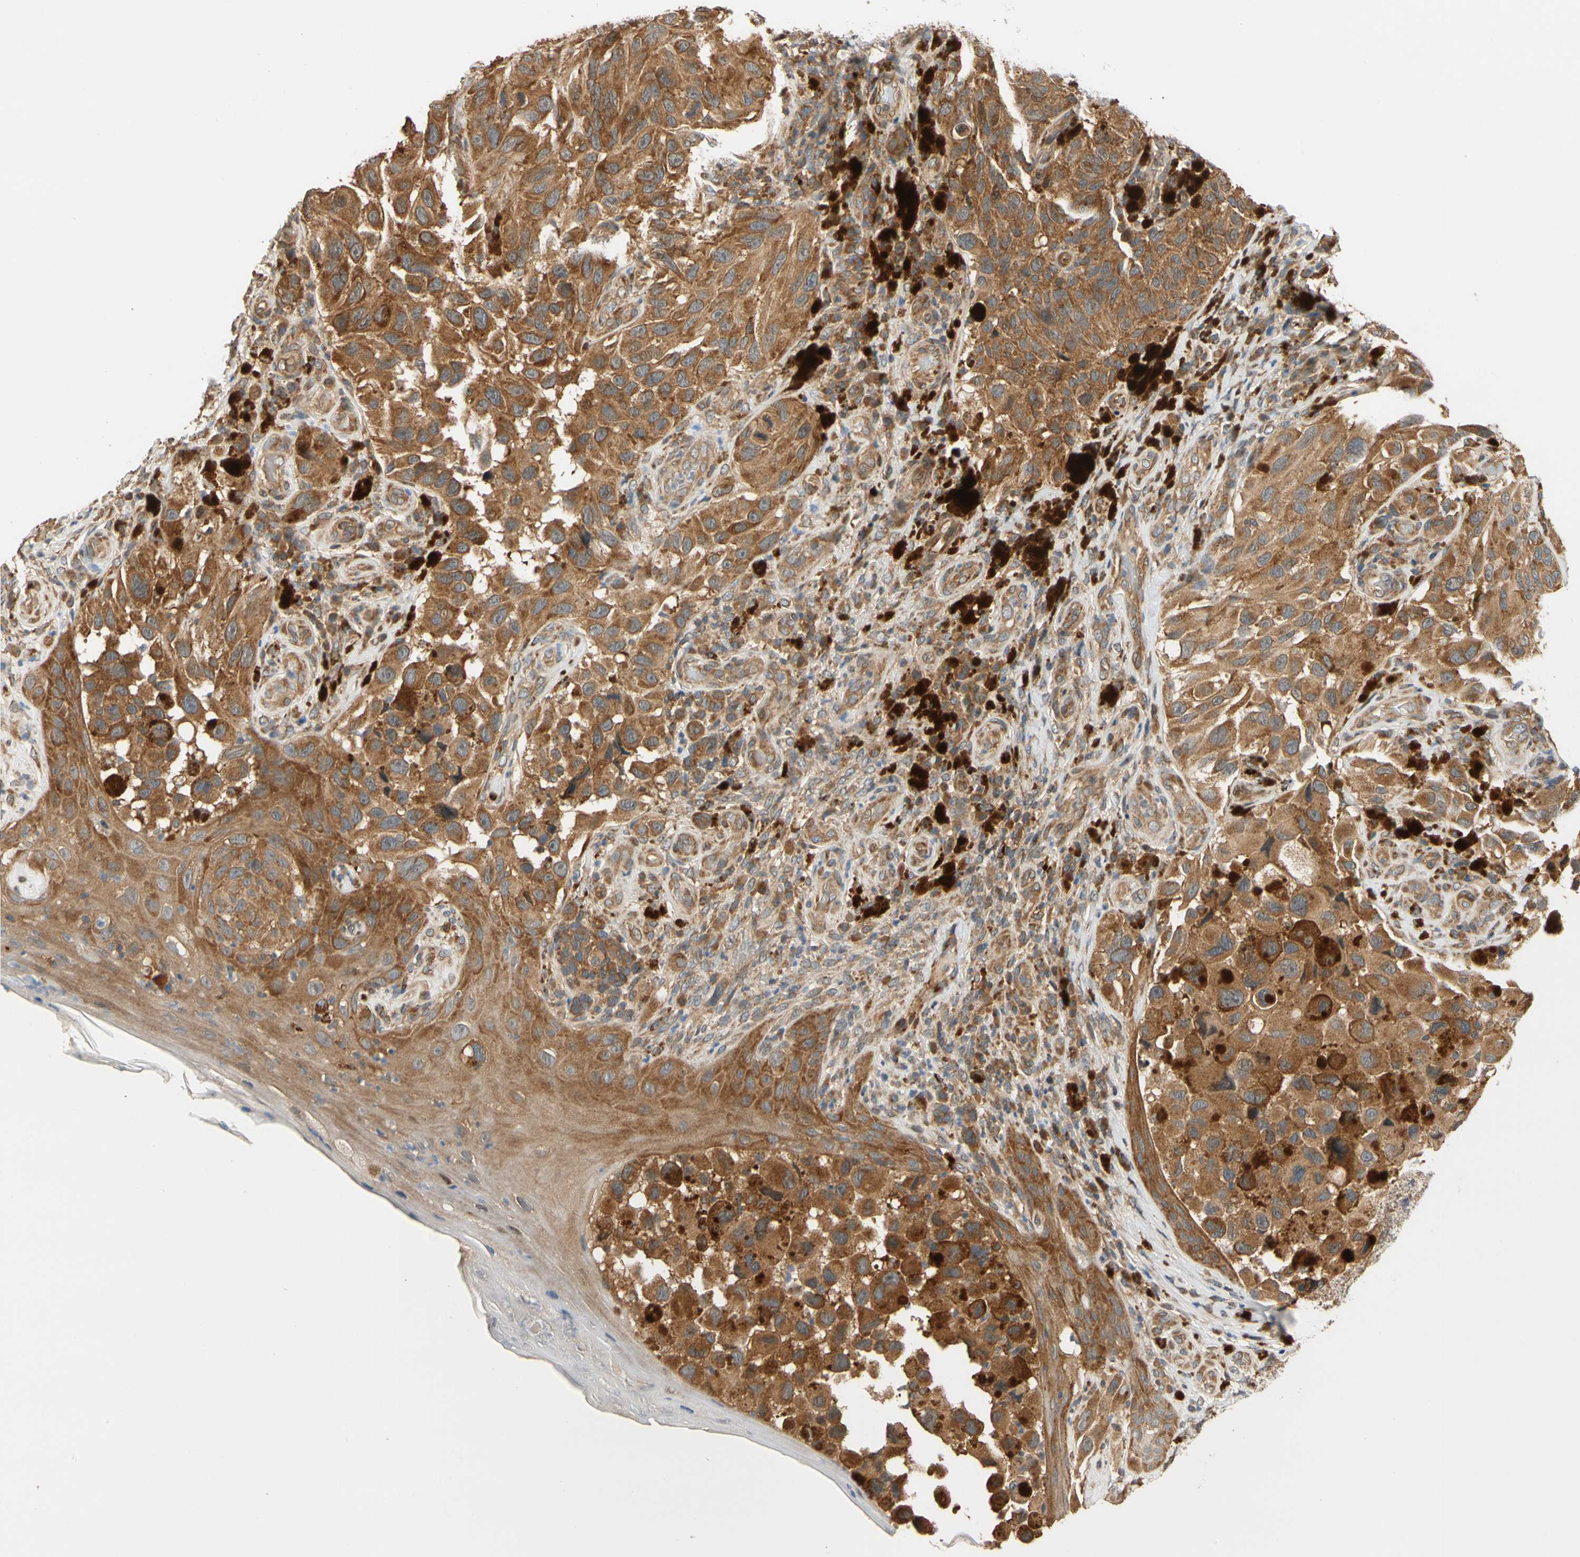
{"staining": {"intensity": "moderate", "quantity": ">75%", "location": "cytoplasmic/membranous"}, "tissue": "melanoma", "cell_type": "Tumor cells", "image_type": "cancer", "snomed": [{"axis": "morphology", "description": "Malignant melanoma, NOS"}, {"axis": "topography", "description": "Skin"}], "caption": "Human melanoma stained with a protein marker displays moderate staining in tumor cells.", "gene": "ANKHD1", "patient": {"sex": "female", "age": 73}}